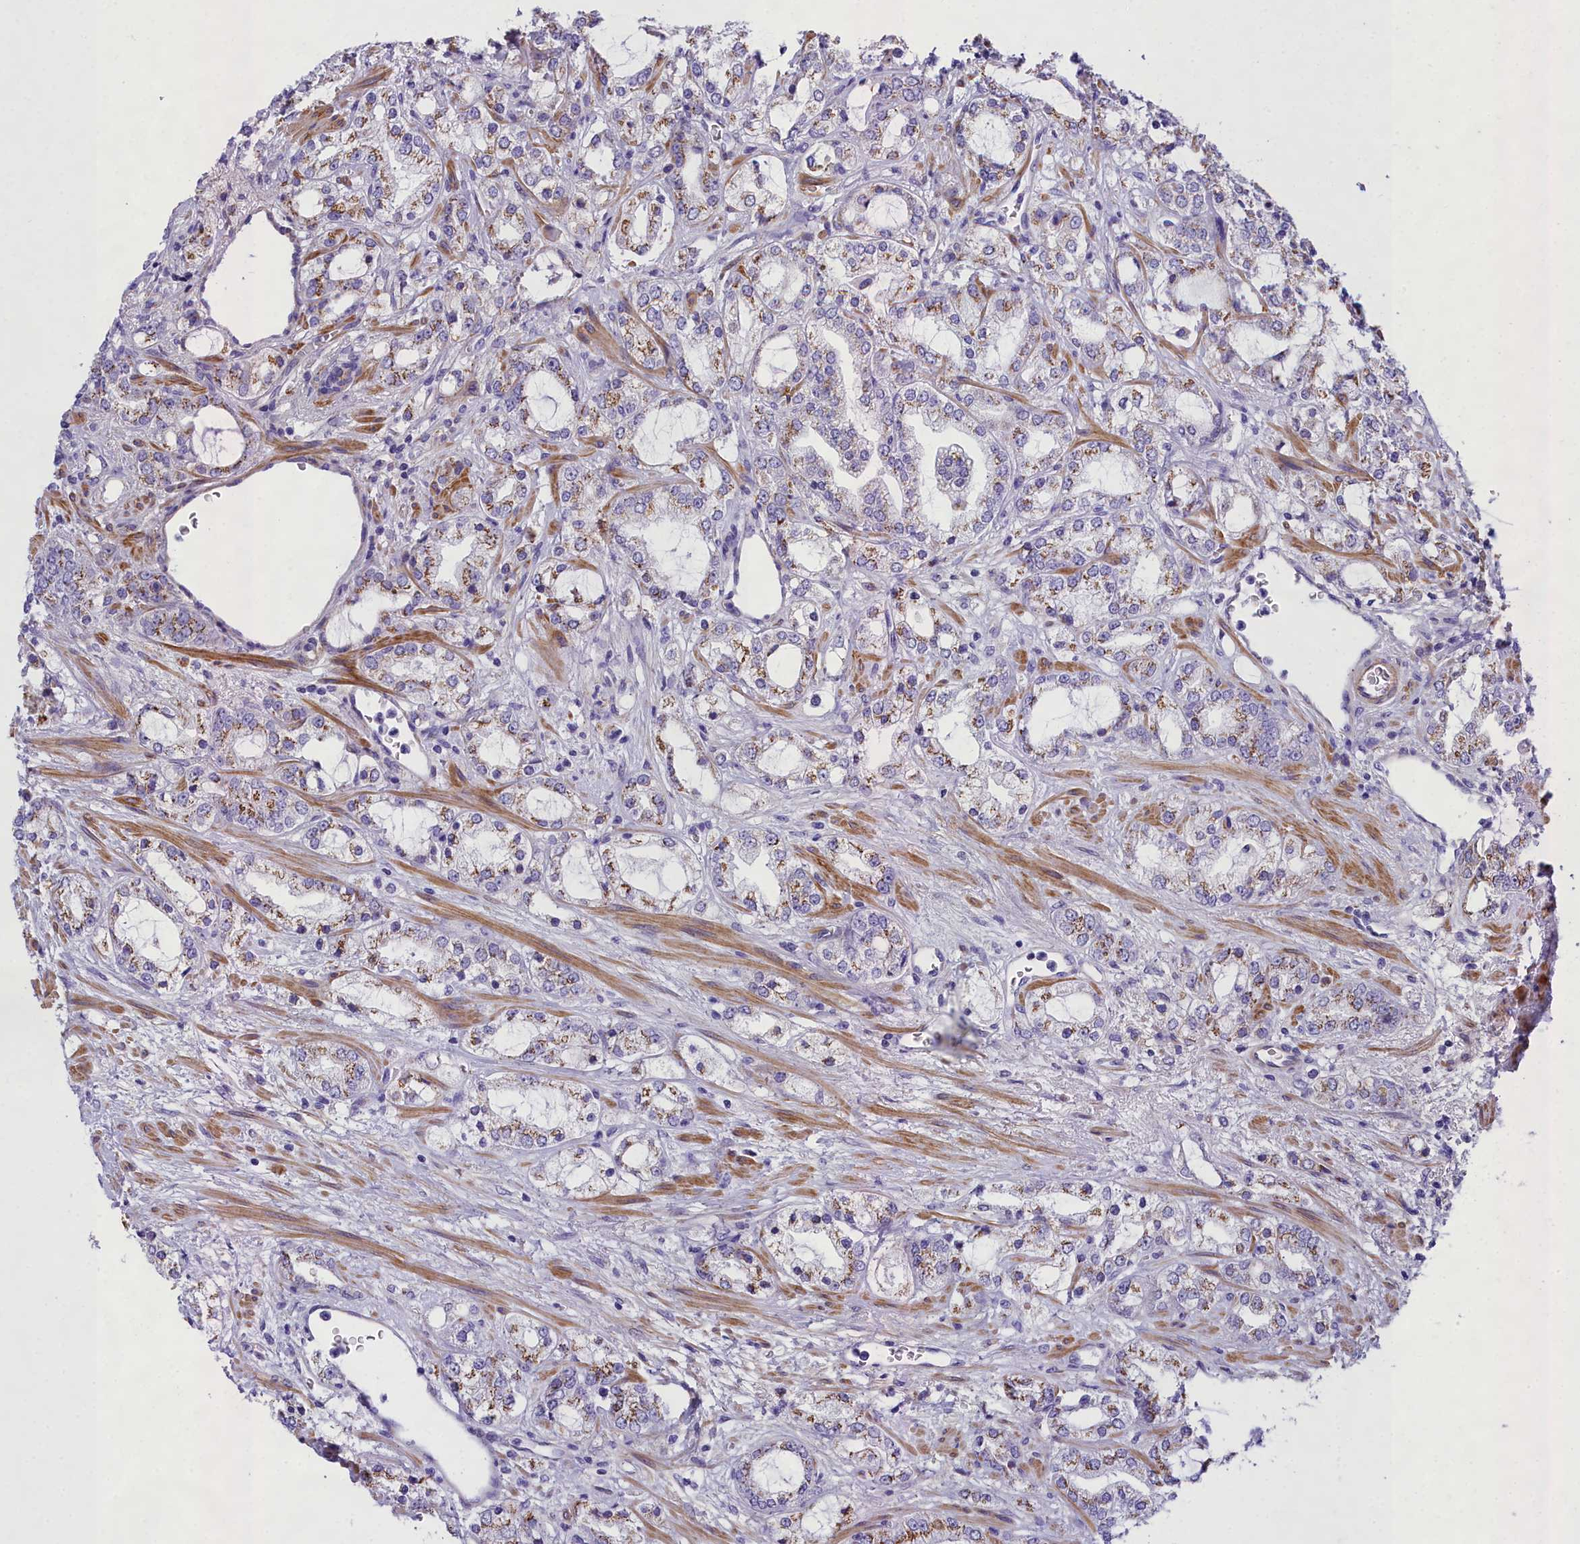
{"staining": {"intensity": "moderate", "quantity": ">75%", "location": "cytoplasmic/membranous"}, "tissue": "prostate cancer", "cell_type": "Tumor cells", "image_type": "cancer", "snomed": [{"axis": "morphology", "description": "Adenocarcinoma, High grade"}, {"axis": "topography", "description": "Prostate"}], "caption": "Brown immunohistochemical staining in human prostate cancer (high-grade adenocarcinoma) exhibits moderate cytoplasmic/membranous expression in approximately >75% of tumor cells.", "gene": "GFRA1", "patient": {"sex": "male", "age": 64}}